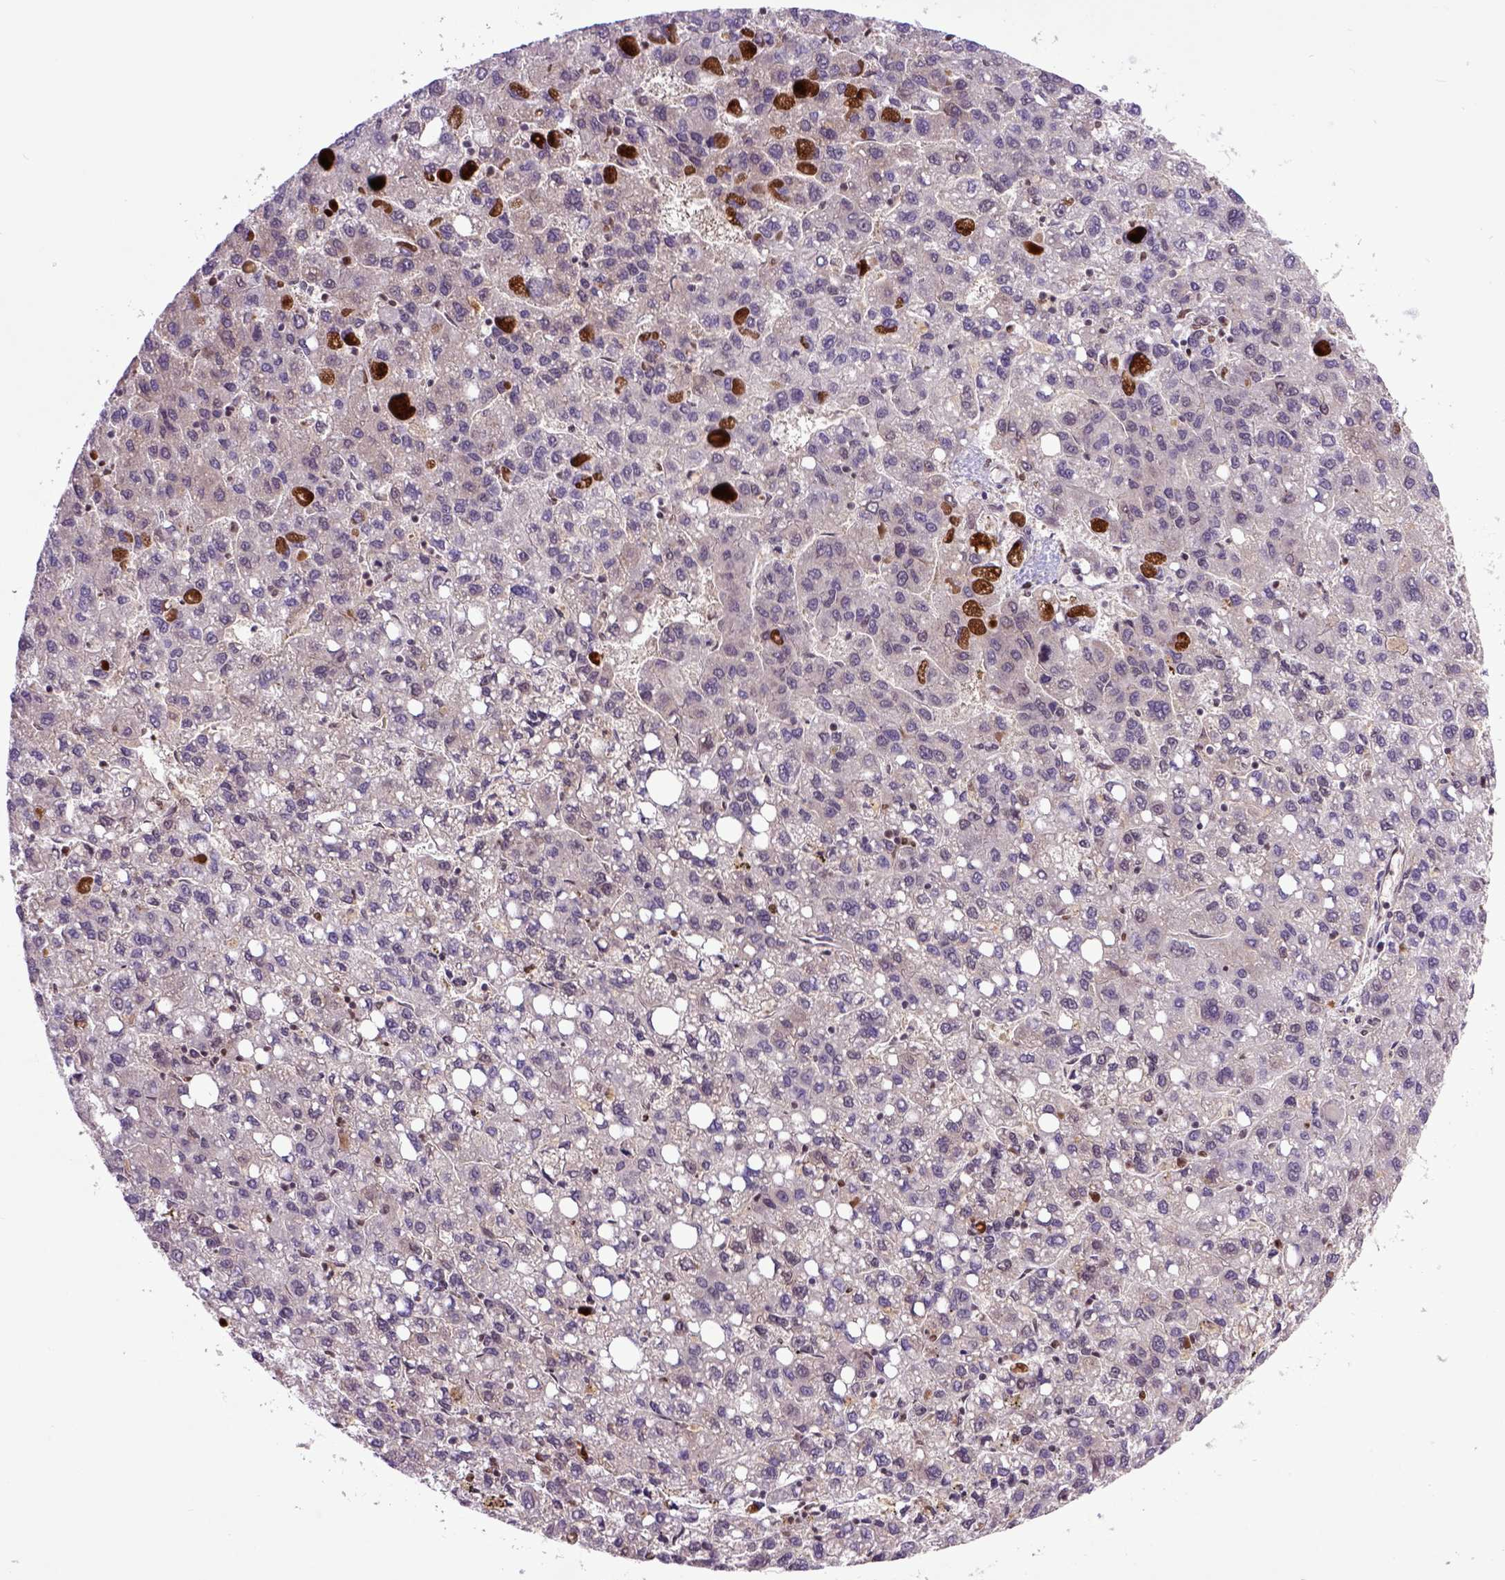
{"staining": {"intensity": "negative", "quantity": "none", "location": "none"}, "tissue": "liver cancer", "cell_type": "Tumor cells", "image_type": "cancer", "snomed": [{"axis": "morphology", "description": "Carcinoma, Hepatocellular, NOS"}, {"axis": "topography", "description": "Liver"}], "caption": "IHC photomicrograph of neoplastic tissue: human hepatocellular carcinoma (liver) stained with DAB demonstrates no significant protein positivity in tumor cells. (DAB IHC with hematoxylin counter stain).", "gene": "RCC2", "patient": {"sex": "female", "age": 82}}